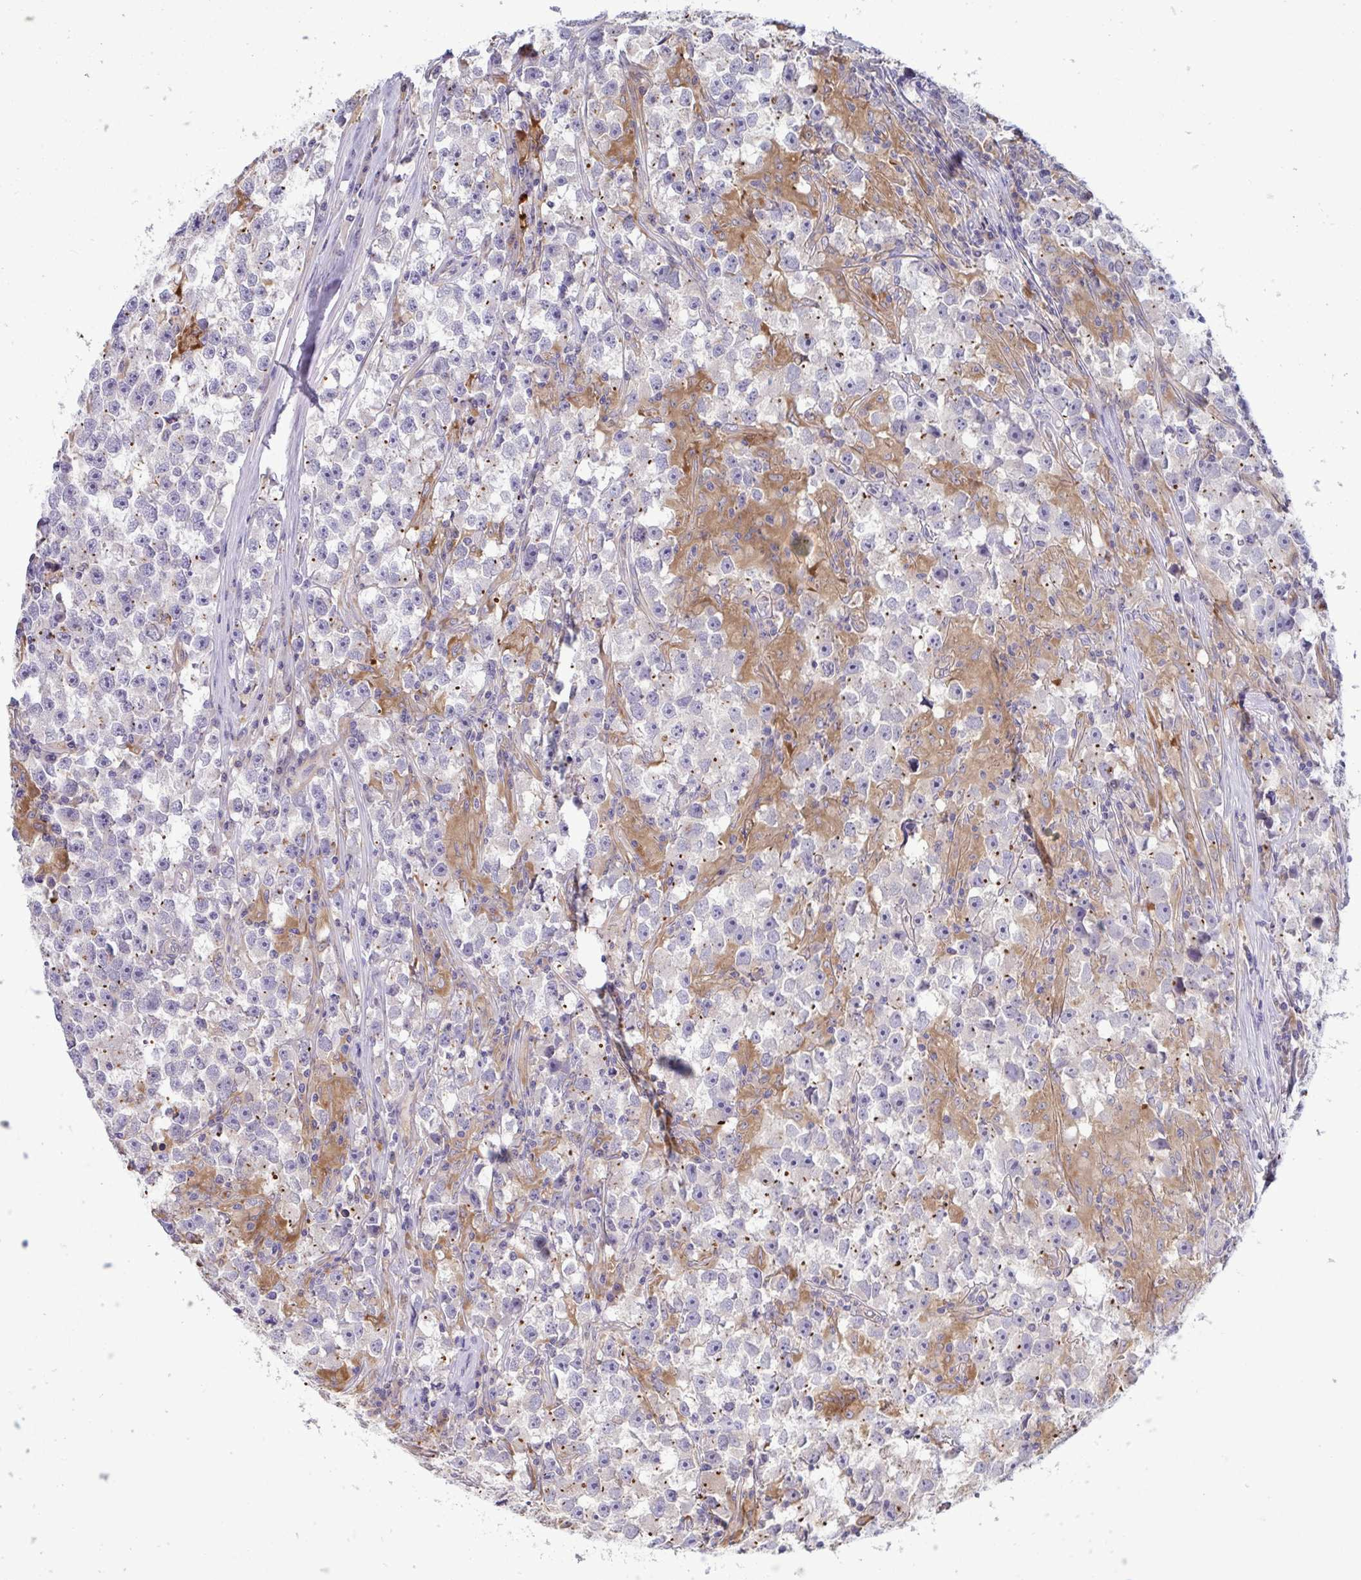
{"staining": {"intensity": "negative", "quantity": "none", "location": "none"}, "tissue": "testis cancer", "cell_type": "Tumor cells", "image_type": "cancer", "snomed": [{"axis": "morphology", "description": "Seminoma, NOS"}, {"axis": "topography", "description": "Testis"}], "caption": "DAB (3,3'-diaminobenzidine) immunohistochemical staining of testis cancer shows no significant positivity in tumor cells. Nuclei are stained in blue.", "gene": "DOCK11", "patient": {"sex": "male", "age": 33}}